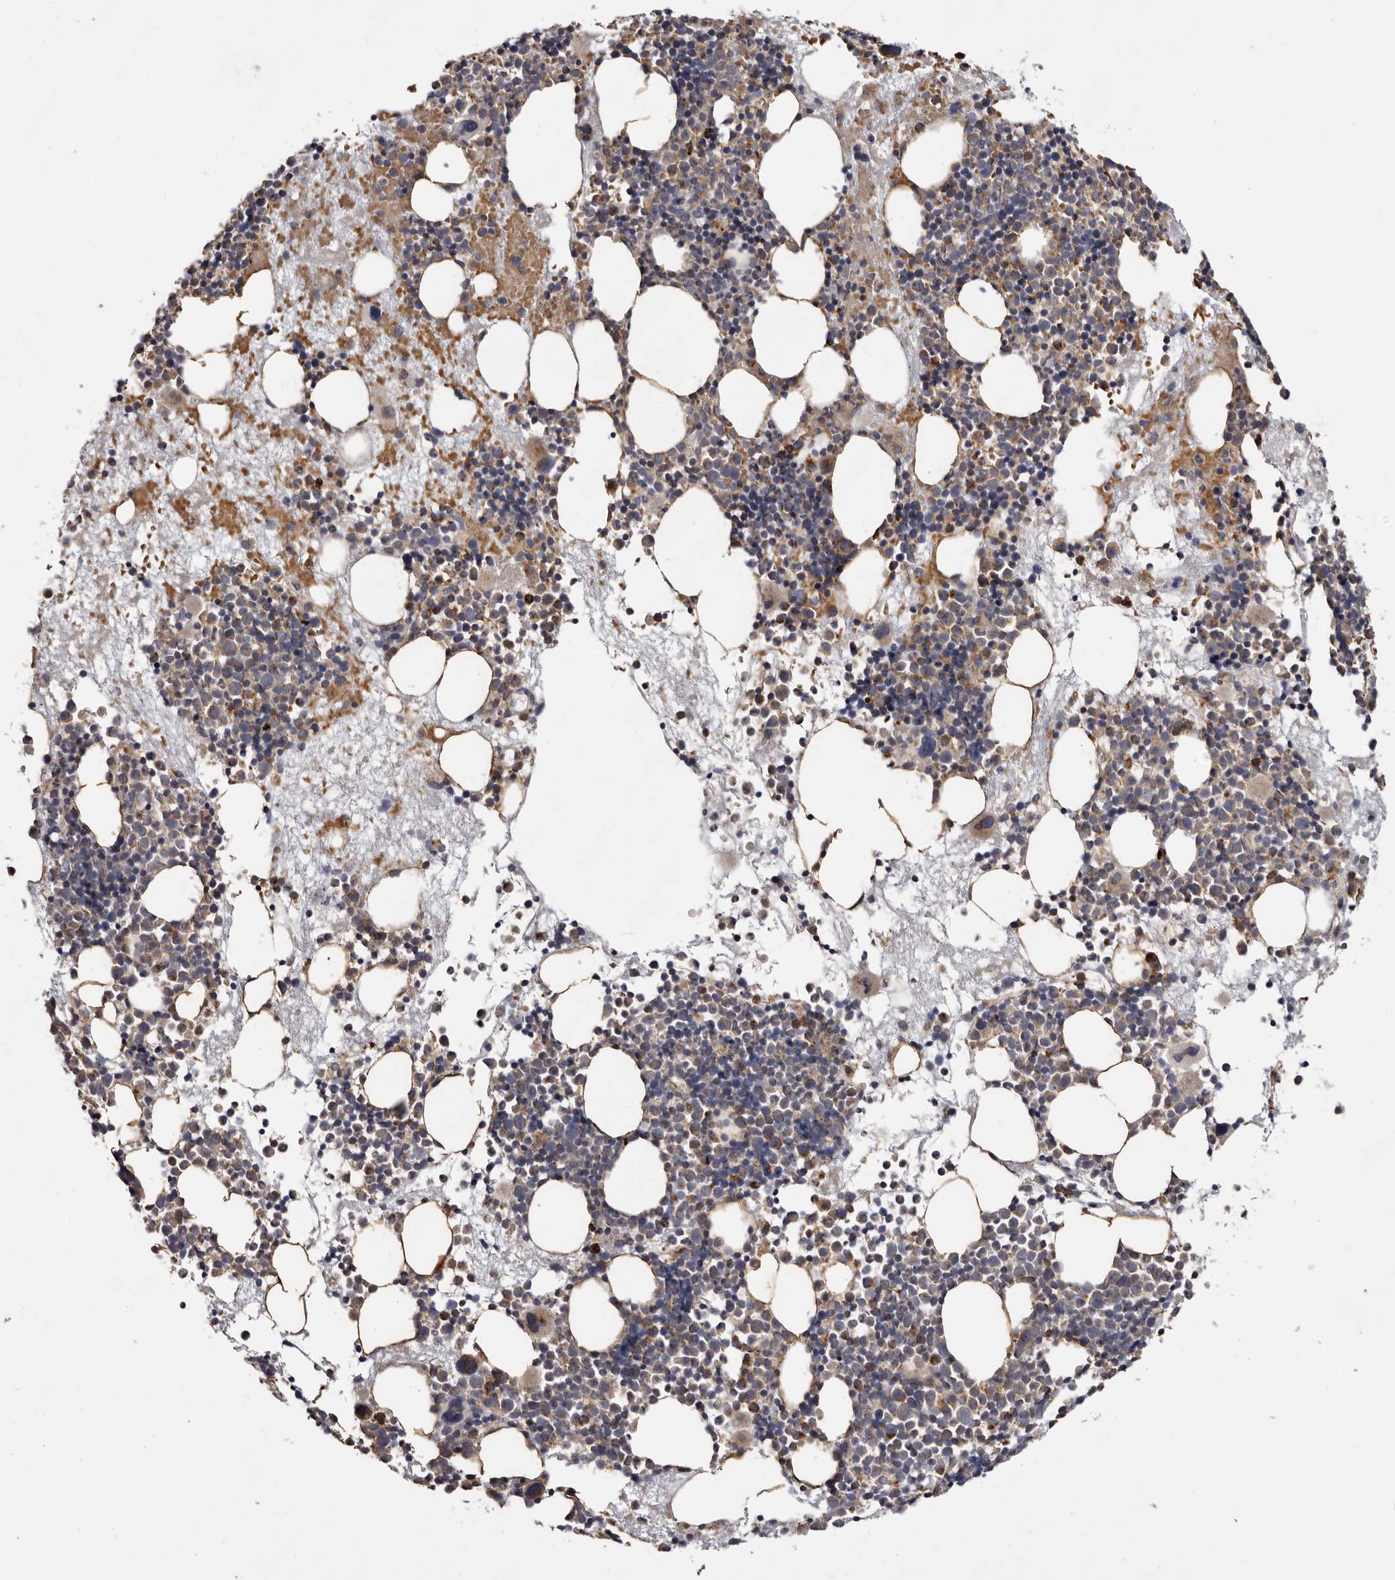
{"staining": {"intensity": "moderate", "quantity": "25%-75%", "location": "cytoplasmic/membranous"}, "tissue": "bone marrow", "cell_type": "Hematopoietic cells", "image_type": "normal", "snomed": [{"axis": "morphology", "description": "Normal tissue, NOS"}, {"axis": "topography", "description": "Bone marrow"}], "caption": "Protein staining displays moderate cytoplasmic/membranous staining in approximately 25%-75% of hematopoietic cells in normal bone marrow.", "gene": "MECR", "patient": {"sex": "male", "age": 50}}